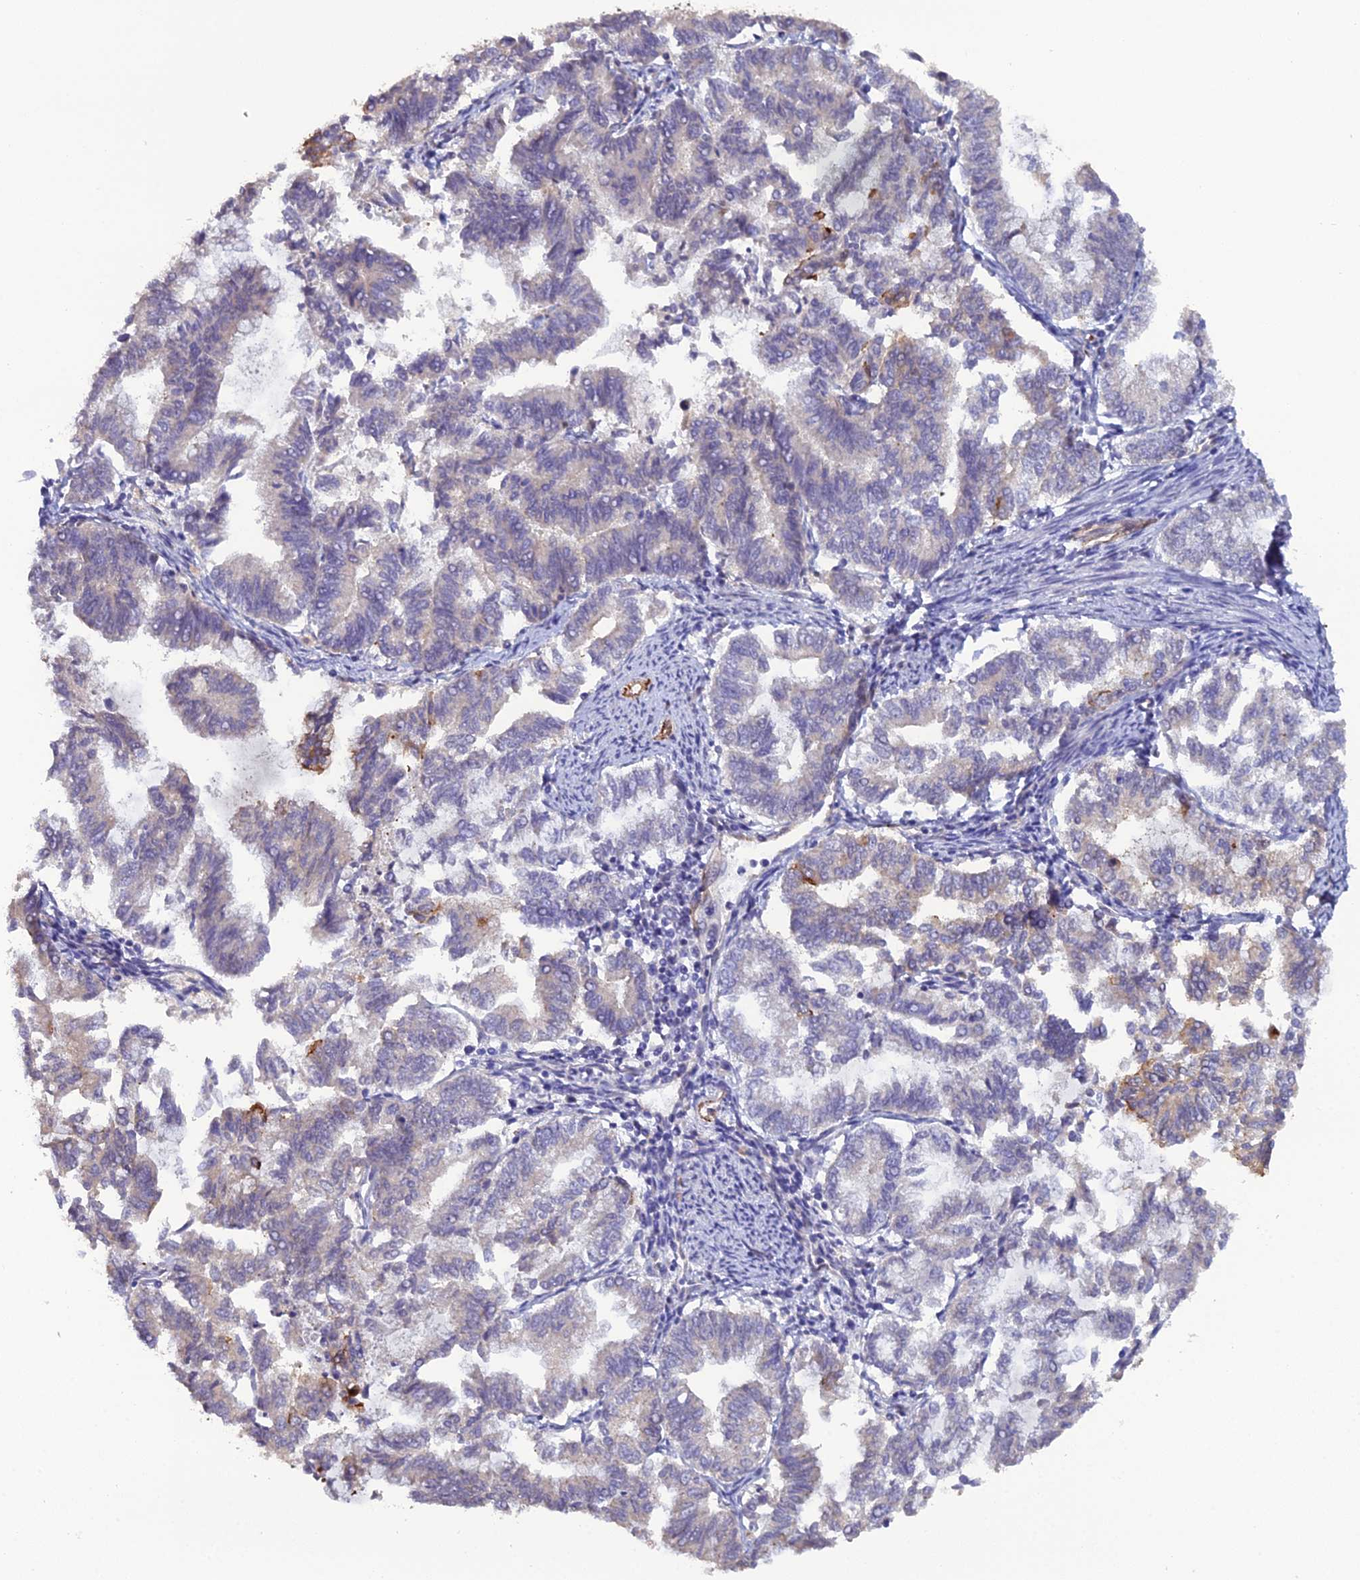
{"staining": {"intensity": "weak", "quantity": "25%-75%", "location": "cytoplasmic/membranous"}, "tissue": "endometrial cancer", "cell_type": "Tumor cells", "image_type": "cancer", "snomed": [{"axis": "morphology", "description": "Adenocarcinoma, NOS"}, {"axis": "topography", "description": "Endometrium"}], "caption": "Protein staining reveals weak cytoplasmic/membranous staining in about 25%-75% of tumor cells in adenocarcinoma (endometrial). (IHC, brightfield microscopy, high magnification).", "gene": "CFAP47", "patient": {"sex": "female", "age": 79}}